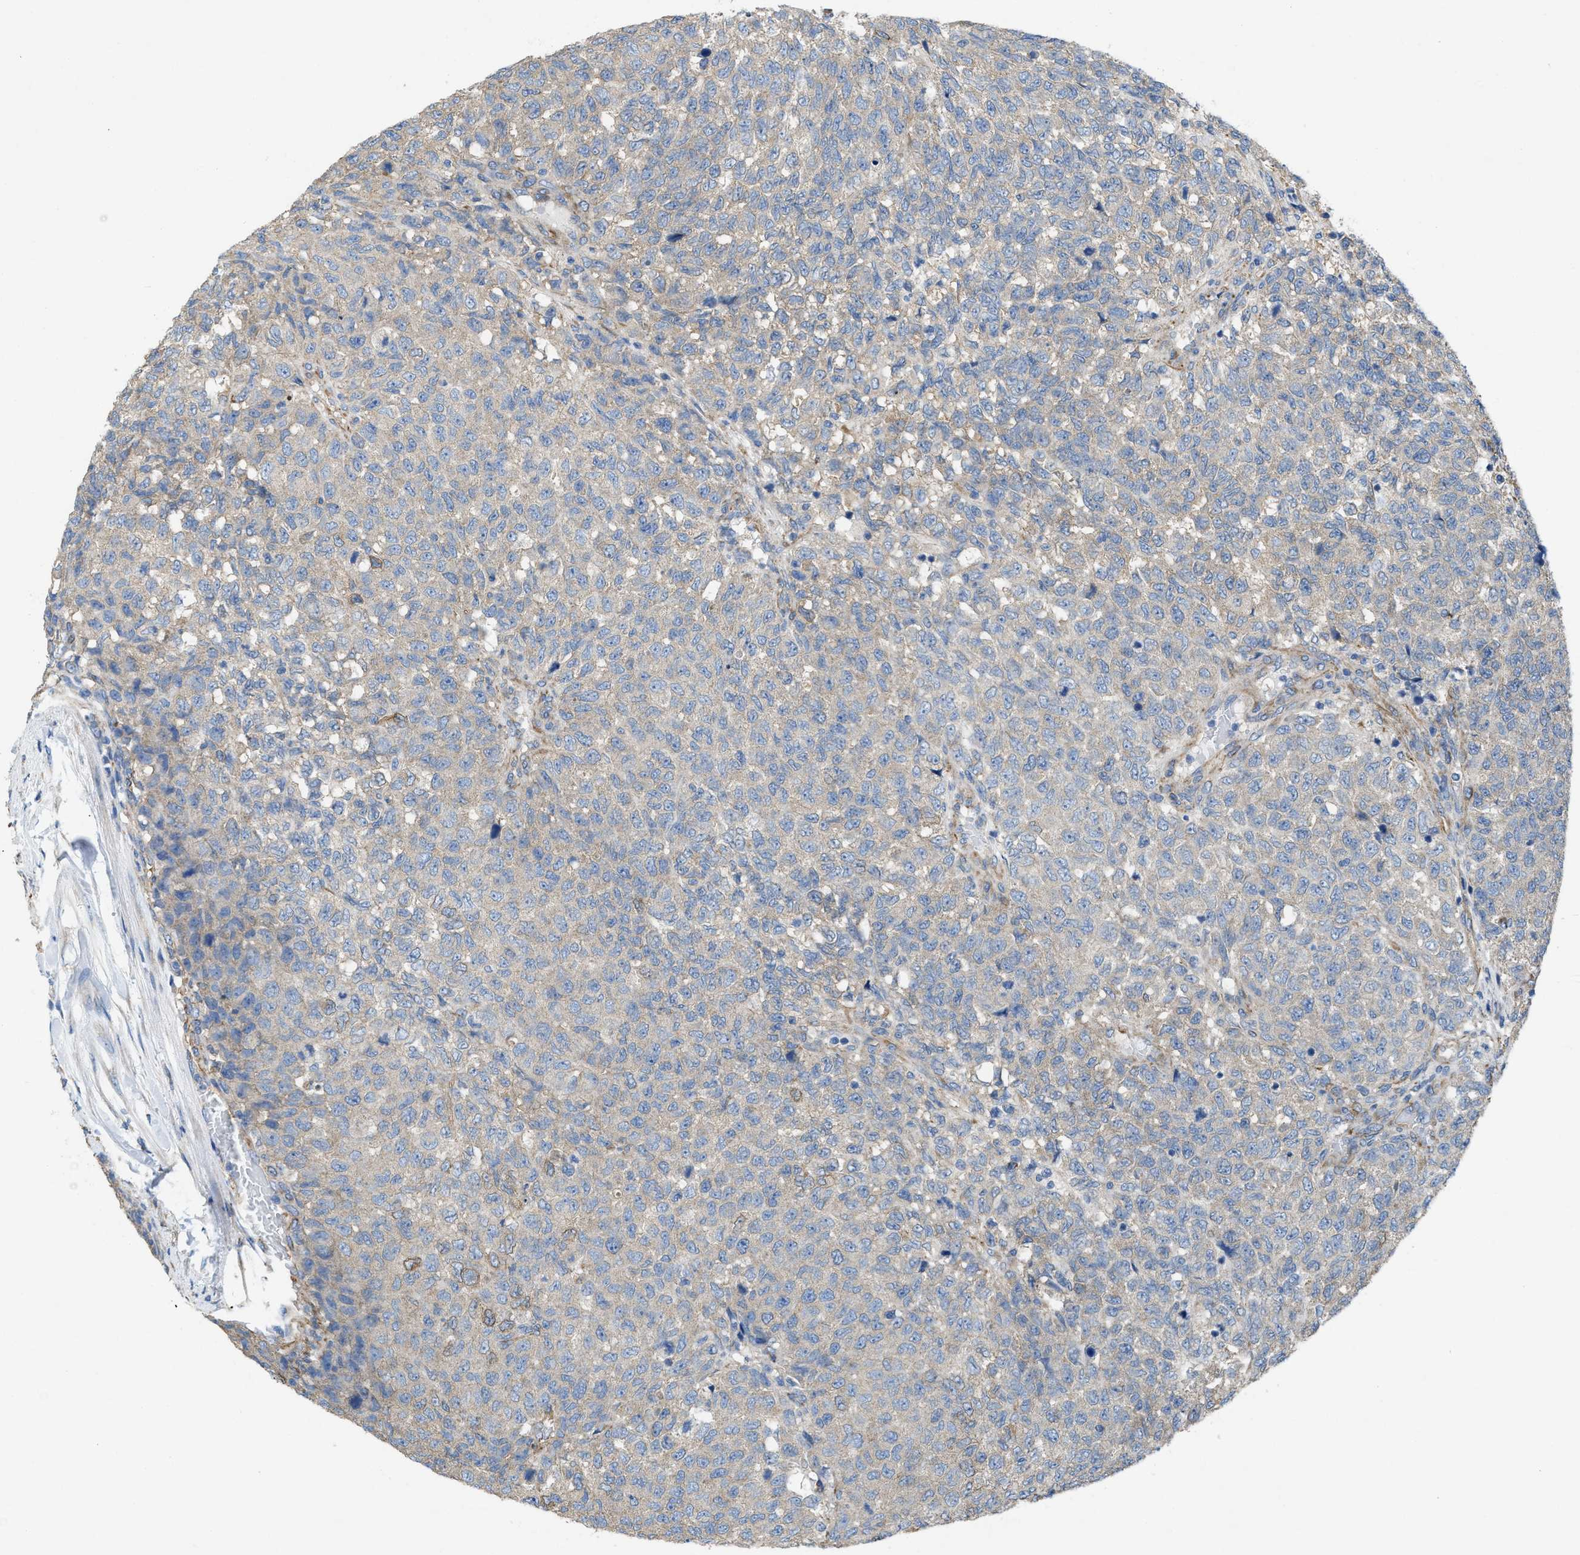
{"staining": {"intensity": "negative", "quantity": "none", "location": "none"}, "tissue": "testis cancer", "cell_type": "Tumor cells", "image_type": "cancer", "snomed": [{"axis": "morphology", "description": "Seminoma, NOS"}, {"axis": "topography", "description": "Testis"}], "caption": "Histopathology image shows no significant protein expression in tumor cells of testis cancer (seminoma).", "gene": "DOLPP1", "patient": {"sex": "male", "age": 59}}